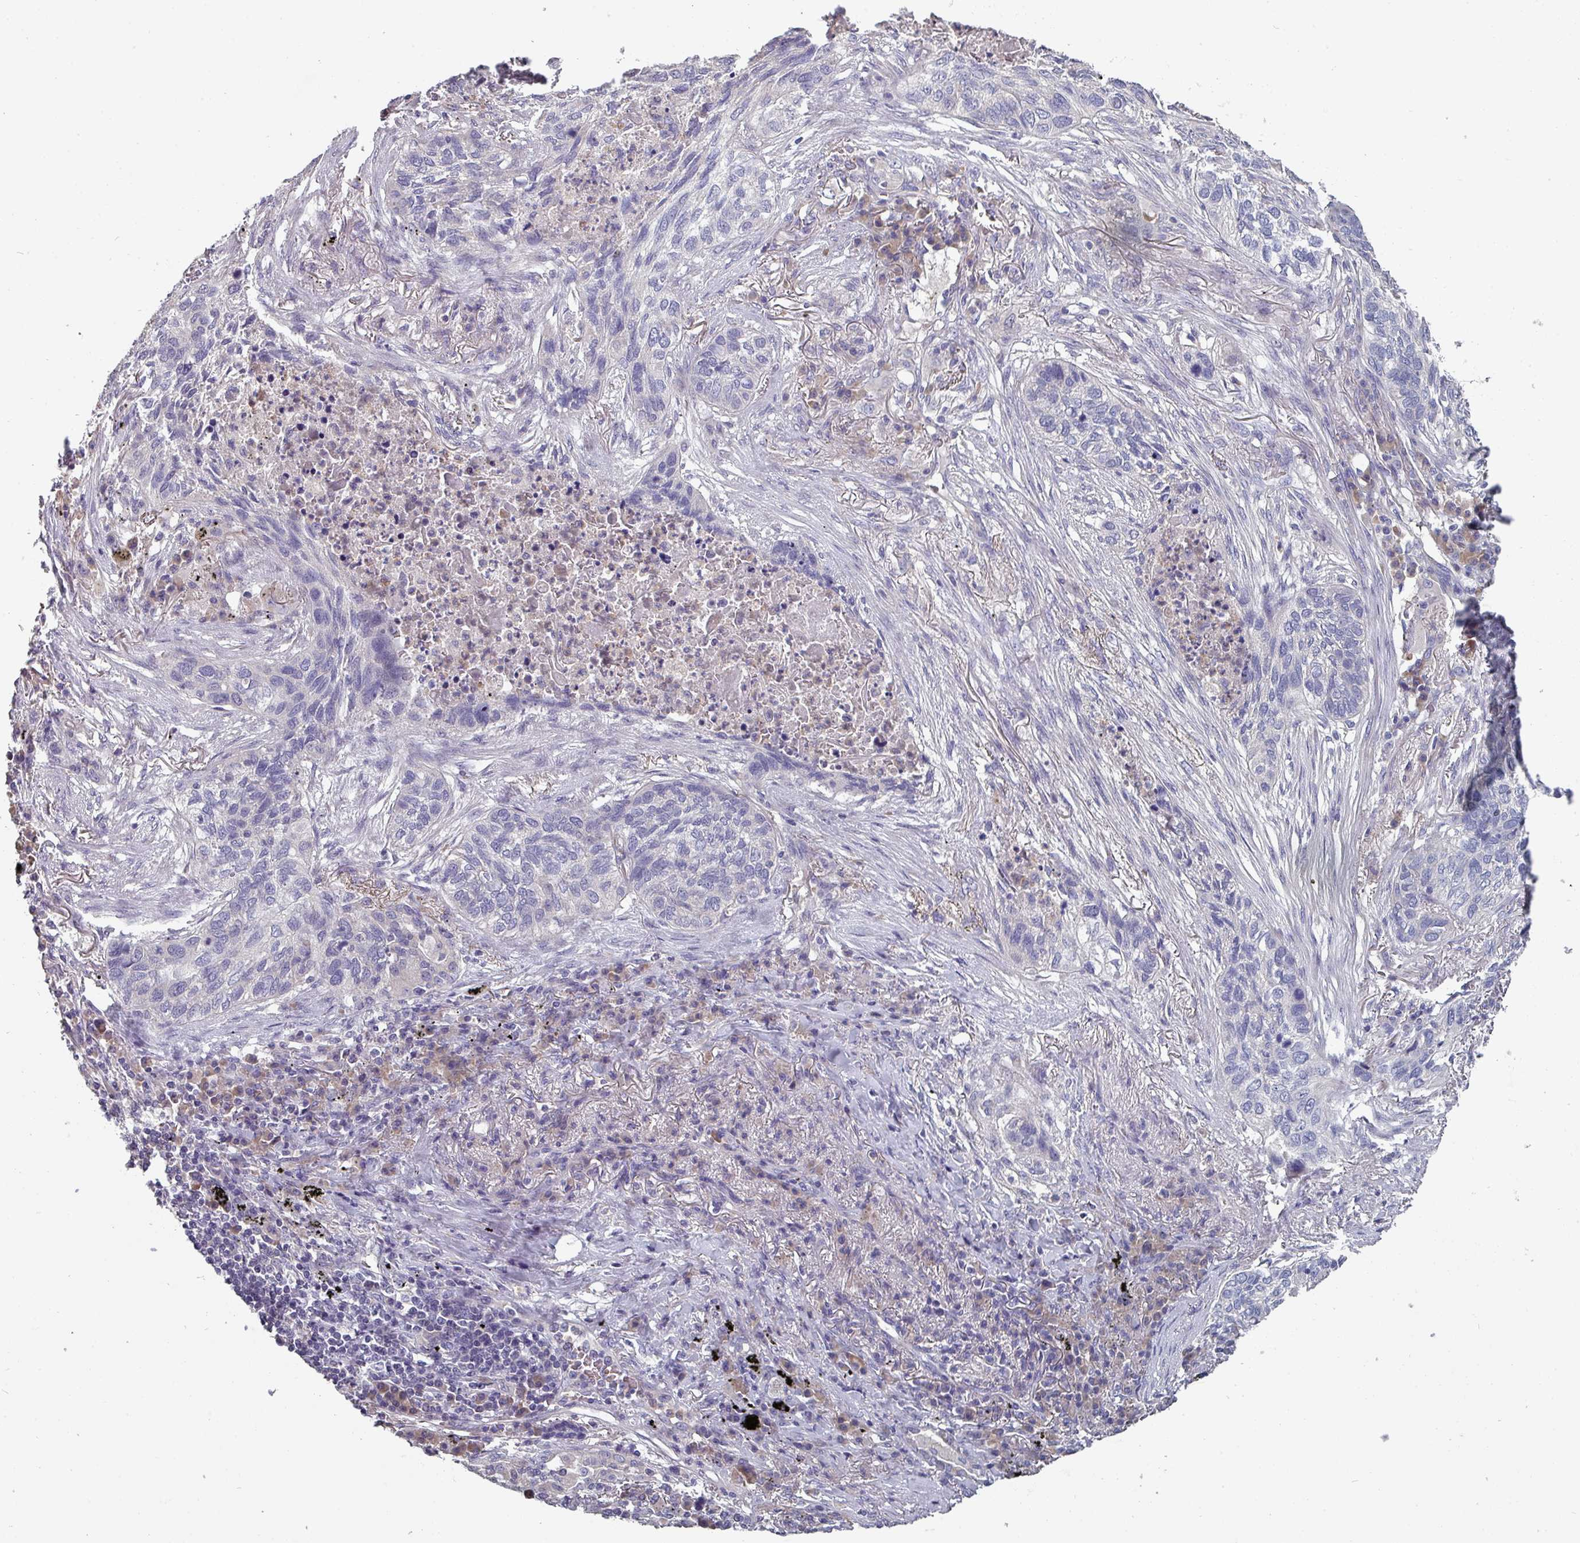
{"staining": {"intensity": "negative", "quantity": "none", "location": "none"}, "tissue": "lung cancer", "cell_type": "Tumor cells", "image_type": "cancer", "snomed": [{"axis": "morphology", "description": "Squamous cell carcinoma, NOS"}, {"axis": "topography", "description": "Lung"}], "caption": "Tumor cells show no significant protein expression in lung squamous cell carcinoma.", "gene": "PRAMEF8", "patient": {"sex": "female", "age": 63}}